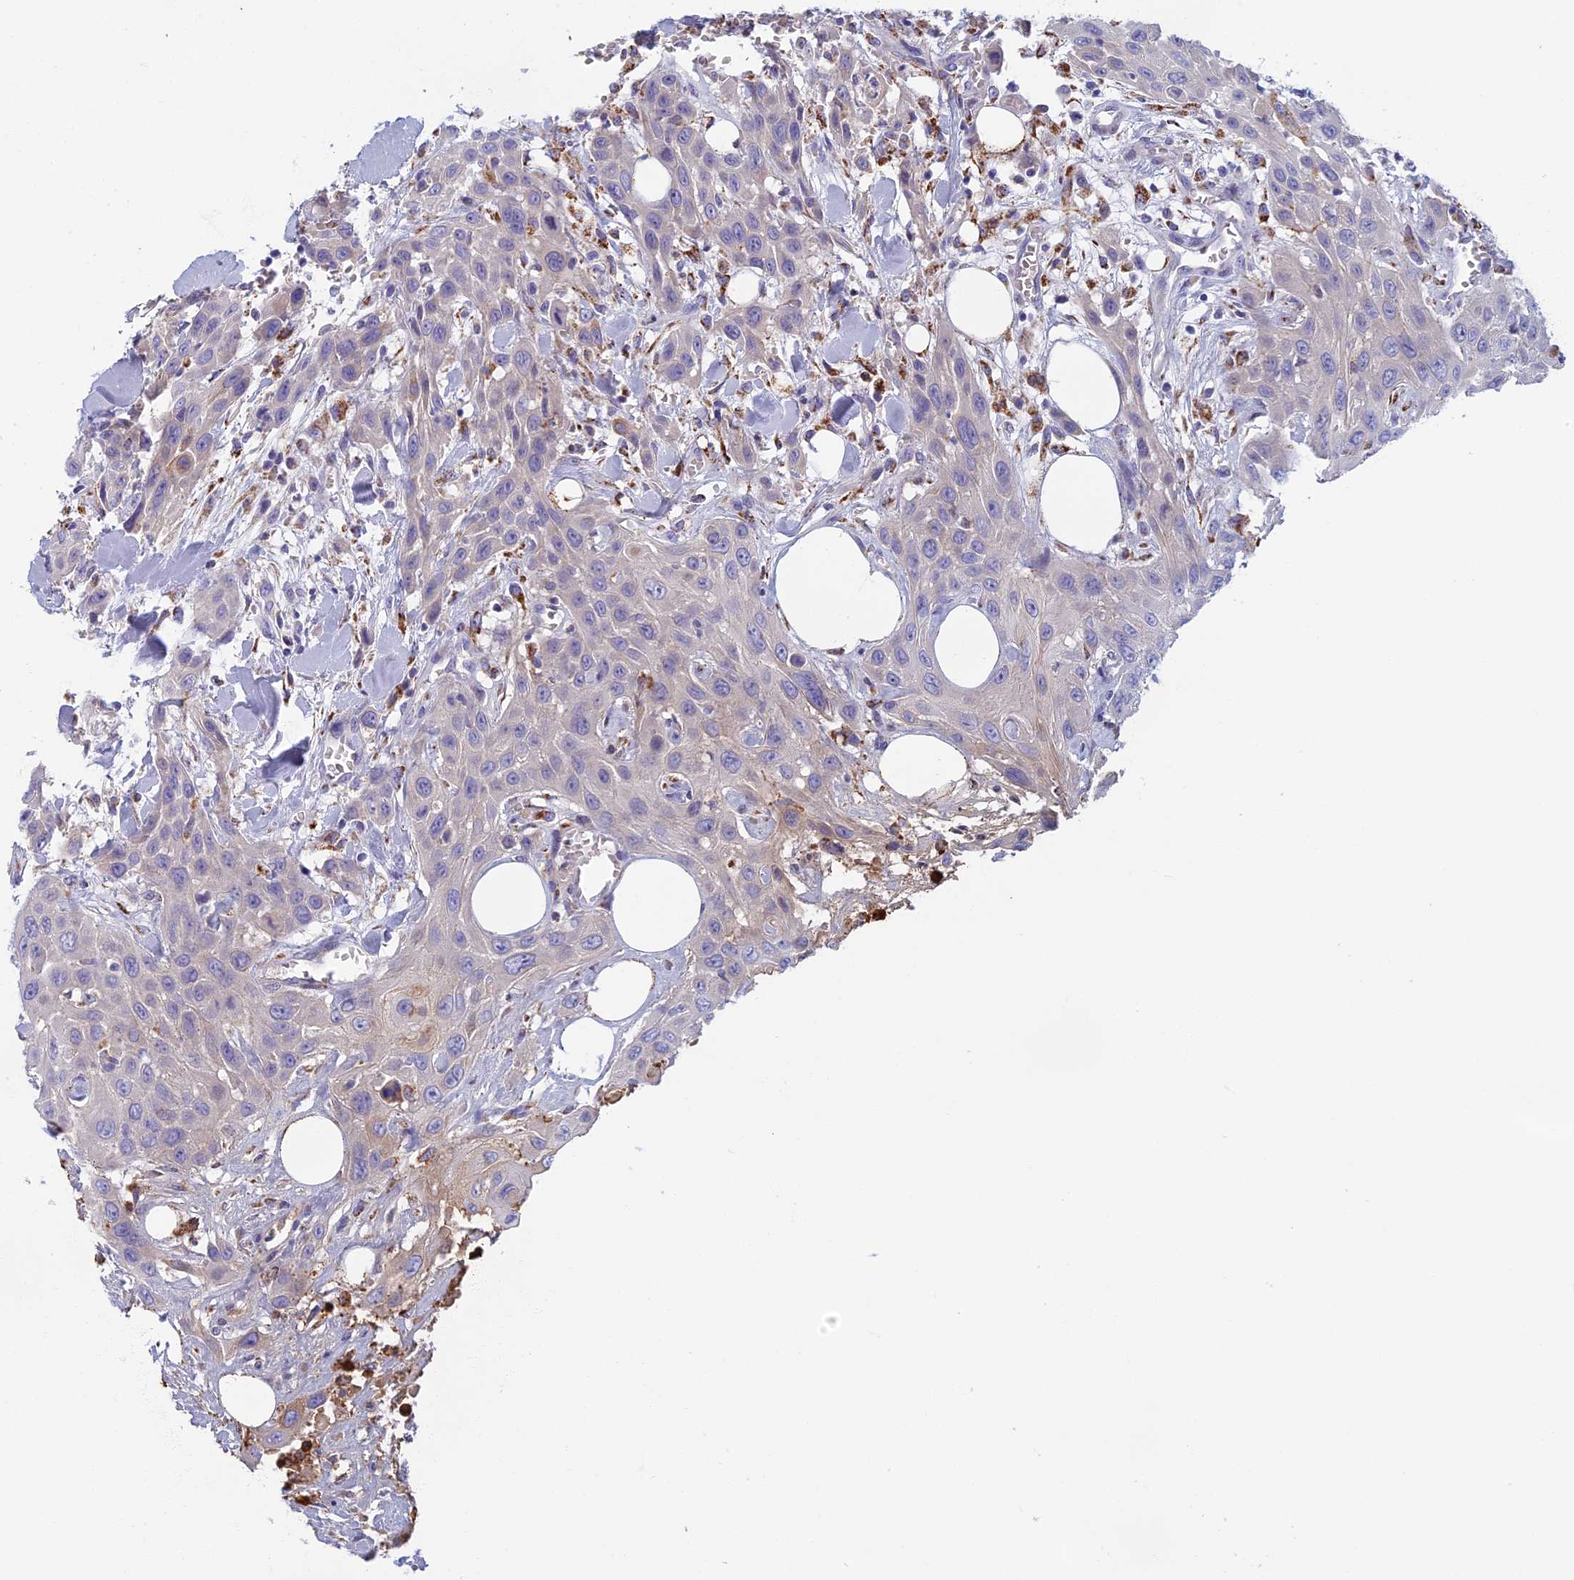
{"staining": {"intensity": "moderate", "quantity": "<25%", "location": "cytoplasmic/membranous"}, "tissue": "head and neck cancer", "cell_type": "Tumor cells", "image_type": "cancer", "snomed": [{"axis": "morphology", "description": "Squamous cell carcinoma, NOS"}, {"axis": "topography", "description": "Head-Neck"}], "caption": "Immunohistochemistry image of neoplastic tissue: head and neck cancer (squamous cell carcinoma) stained using IHC demonstrates low levels of moderate protein expression localized specifically in the cytoplasmic/membranous of tumor cells, appearing as a cytoplasmic/membranous brown color.", "gene": "SEMA7A", "patient": {"sex": "male", "age": 81}}